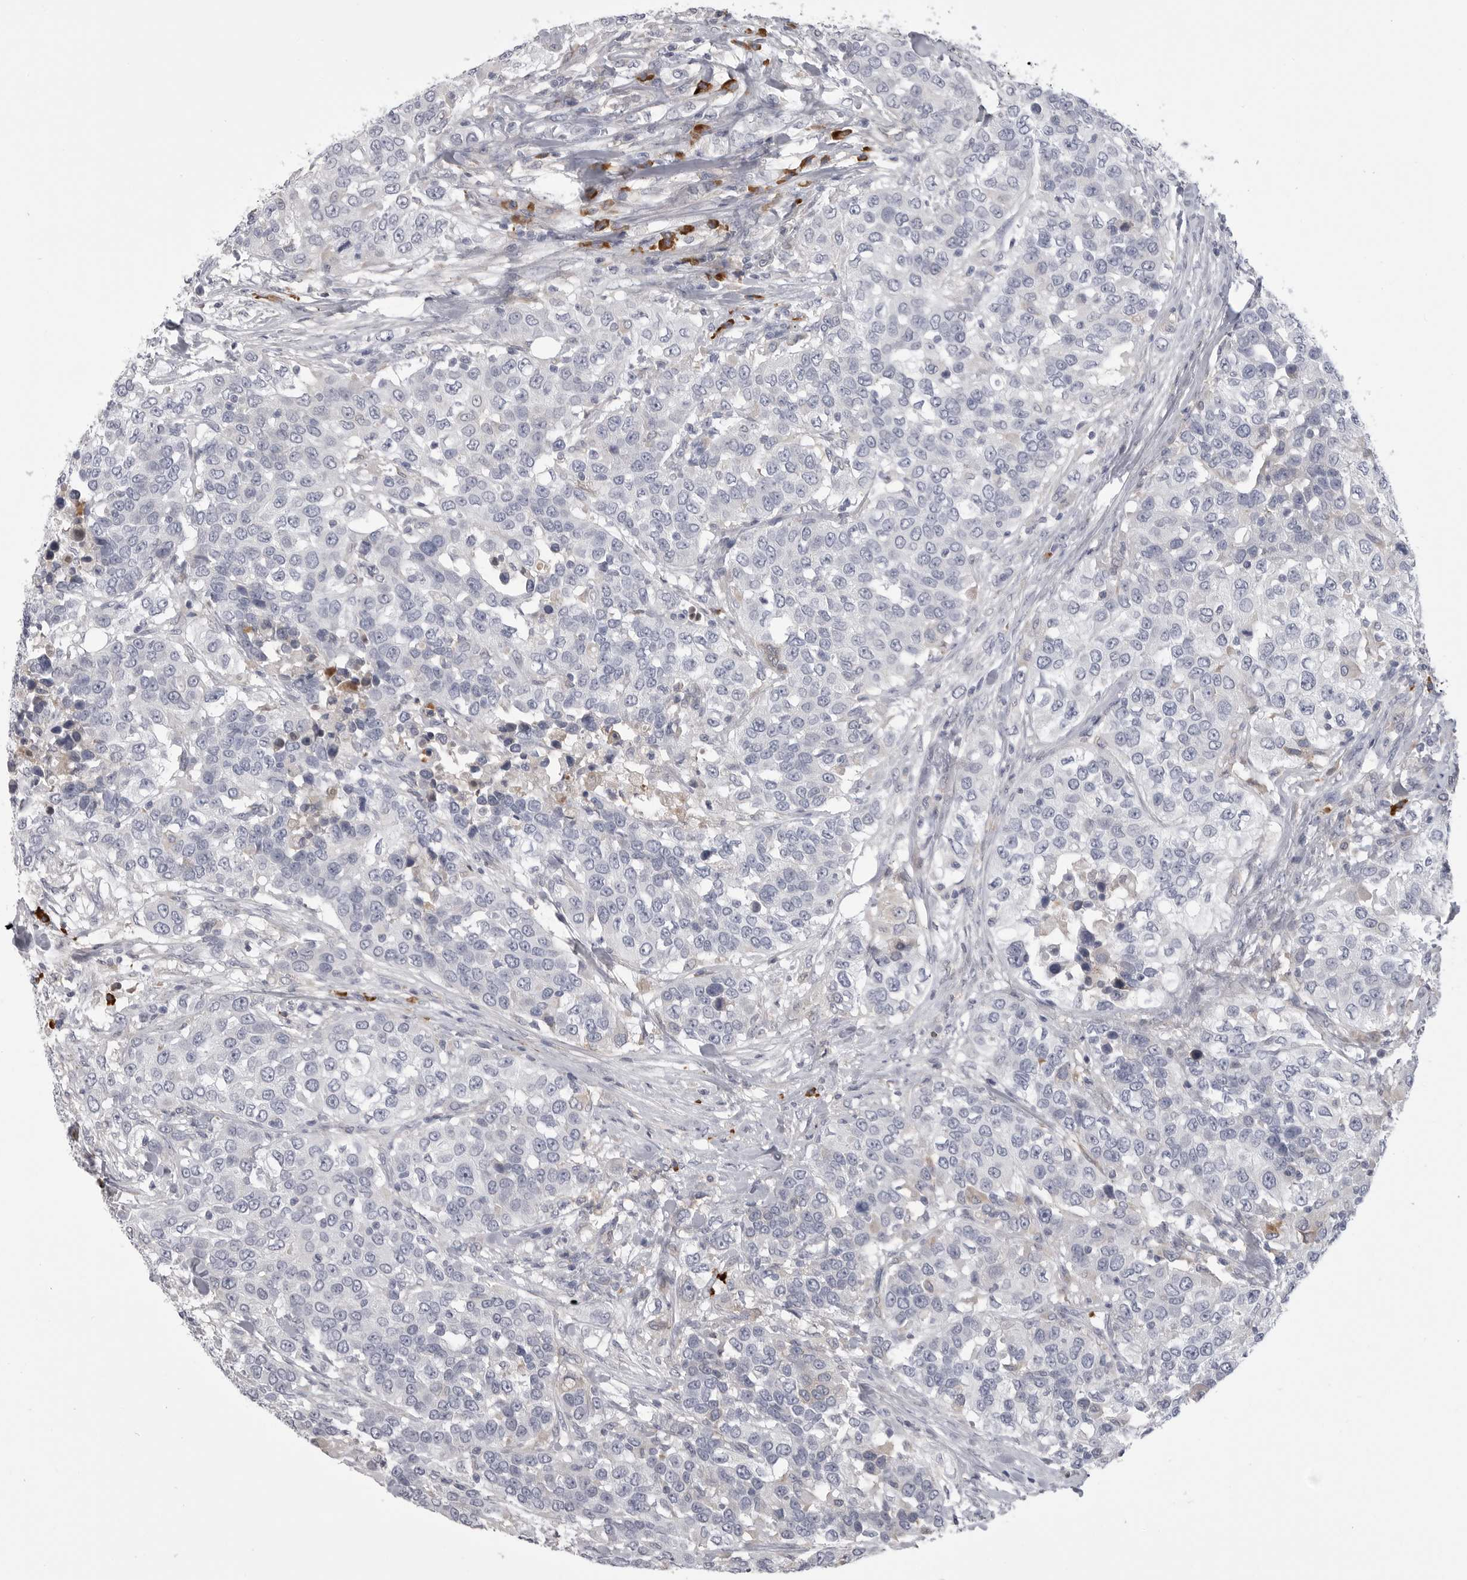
{"staining": {"intensity": "negative", "quantity": "none", "location": "none"}, "tissue": "urothelial cancer", "cell_type": "Tumor cells", "image_type": "cancer", "snomed": [{"axis": "morphology", "description": "Urothelial carcinoma, High grade"}, {"axis": "topography", "description": "Urinary bladder"}], "caption": "Tumor cells are negative for protein expression in human urothelial cancer.", "gene": "FKBP2", "patient": {"sex": "female", "age": 80}}